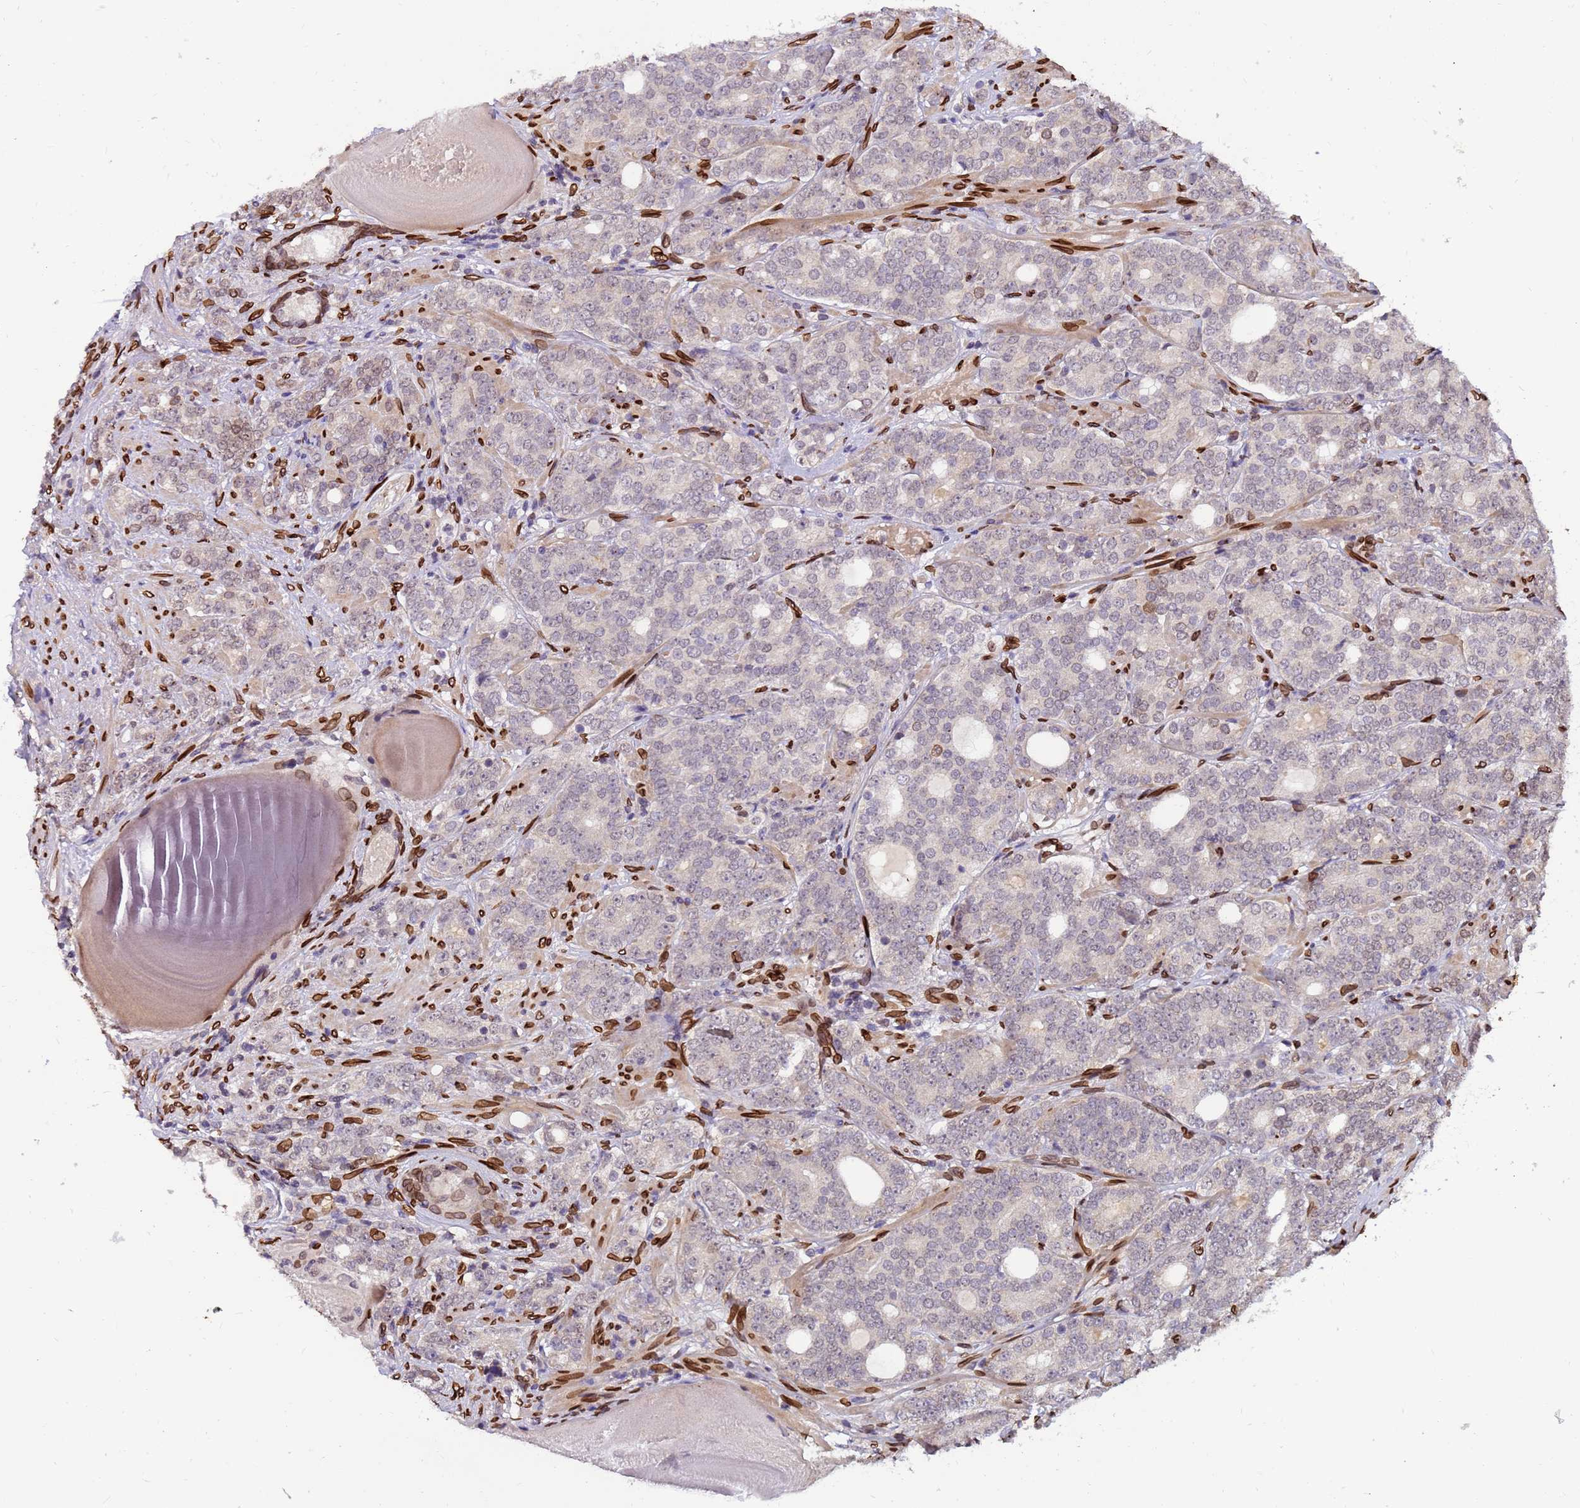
{"staining": {"intensity": "weak", "quantity": "25%-75%", "location": "cytoplasmic/membranous,nuclear"}, "tissue": "prostate cancer", "cell_type": "Tumor cells", "image_type": "cancer", "snomed": [{"axis": "morphology", "description": "Adenocarcinoma, High grade"}, {"axis": "topography", "description": "Prostate"}], "caption": "Weak cytoplasmic/membranous and nuclear protein staining is appreciated in about 25%-75% of tumor cells in prostate high-grade adenocarcinoma.", "gene": "GPR135", "patient": {"sex": "male", "age": 64}}